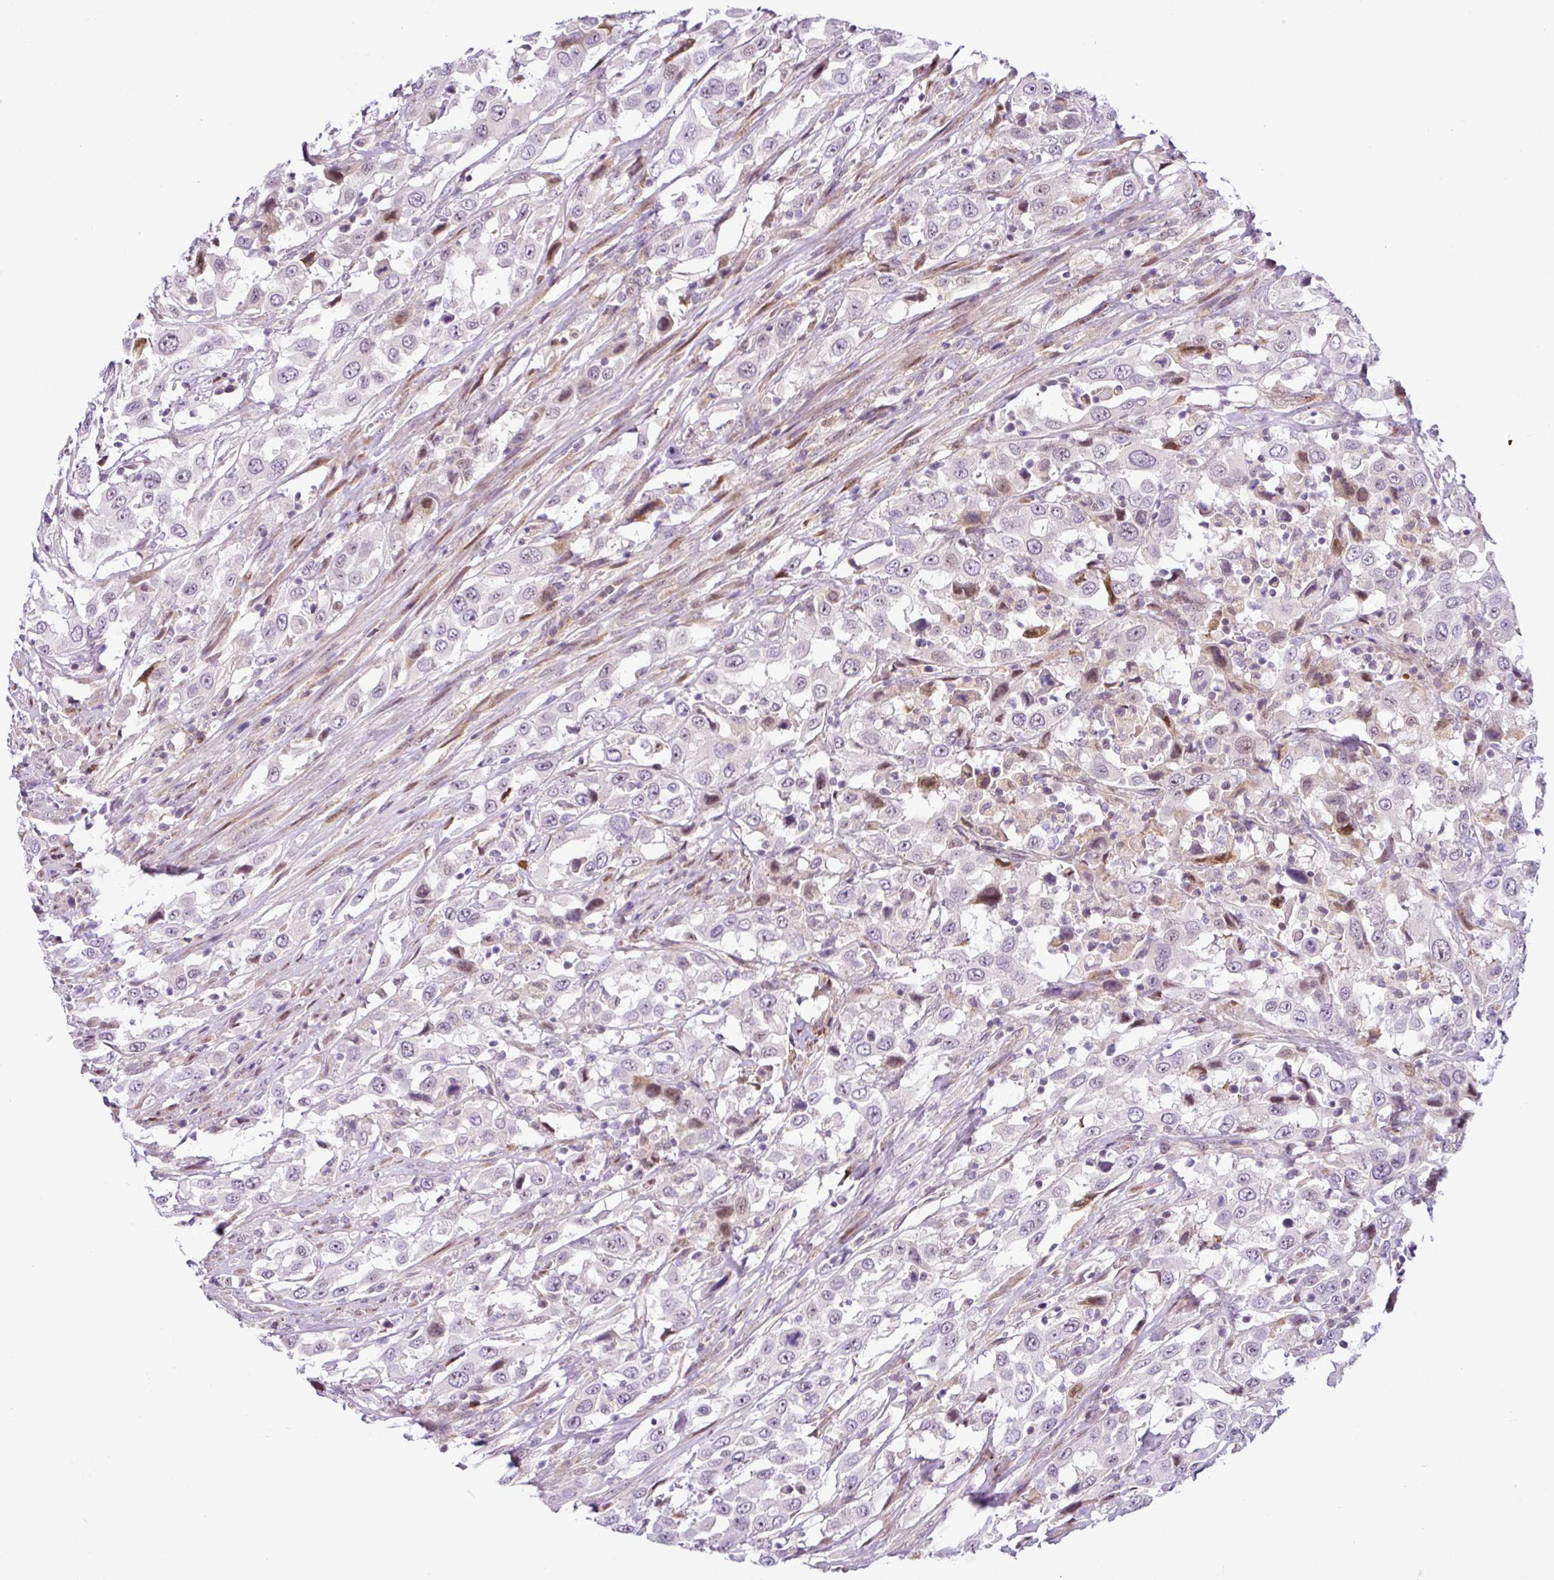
{"staining": {"intensity": "negative", "quantity": "none", "location": "none"}, "tissue": "urothelial cancer", "cell_type": "Tumor cells", "image_type": "cancer", "snomed": [{"axis": "morphology", "description": "Urothelial carcinoma, High grade"}, {"axis": "topography", "description": "Urinary bladder"}], "caption": "Immunohistochemistry histopathology image of neoplastic tissue: urothelial cancer stained with DAB (3,3'-diaminobenzidine) displays no significant protein positivity in tumor cells.", "gene": "NDUFB2", "patient": {"sex": "male", "age": 61}}